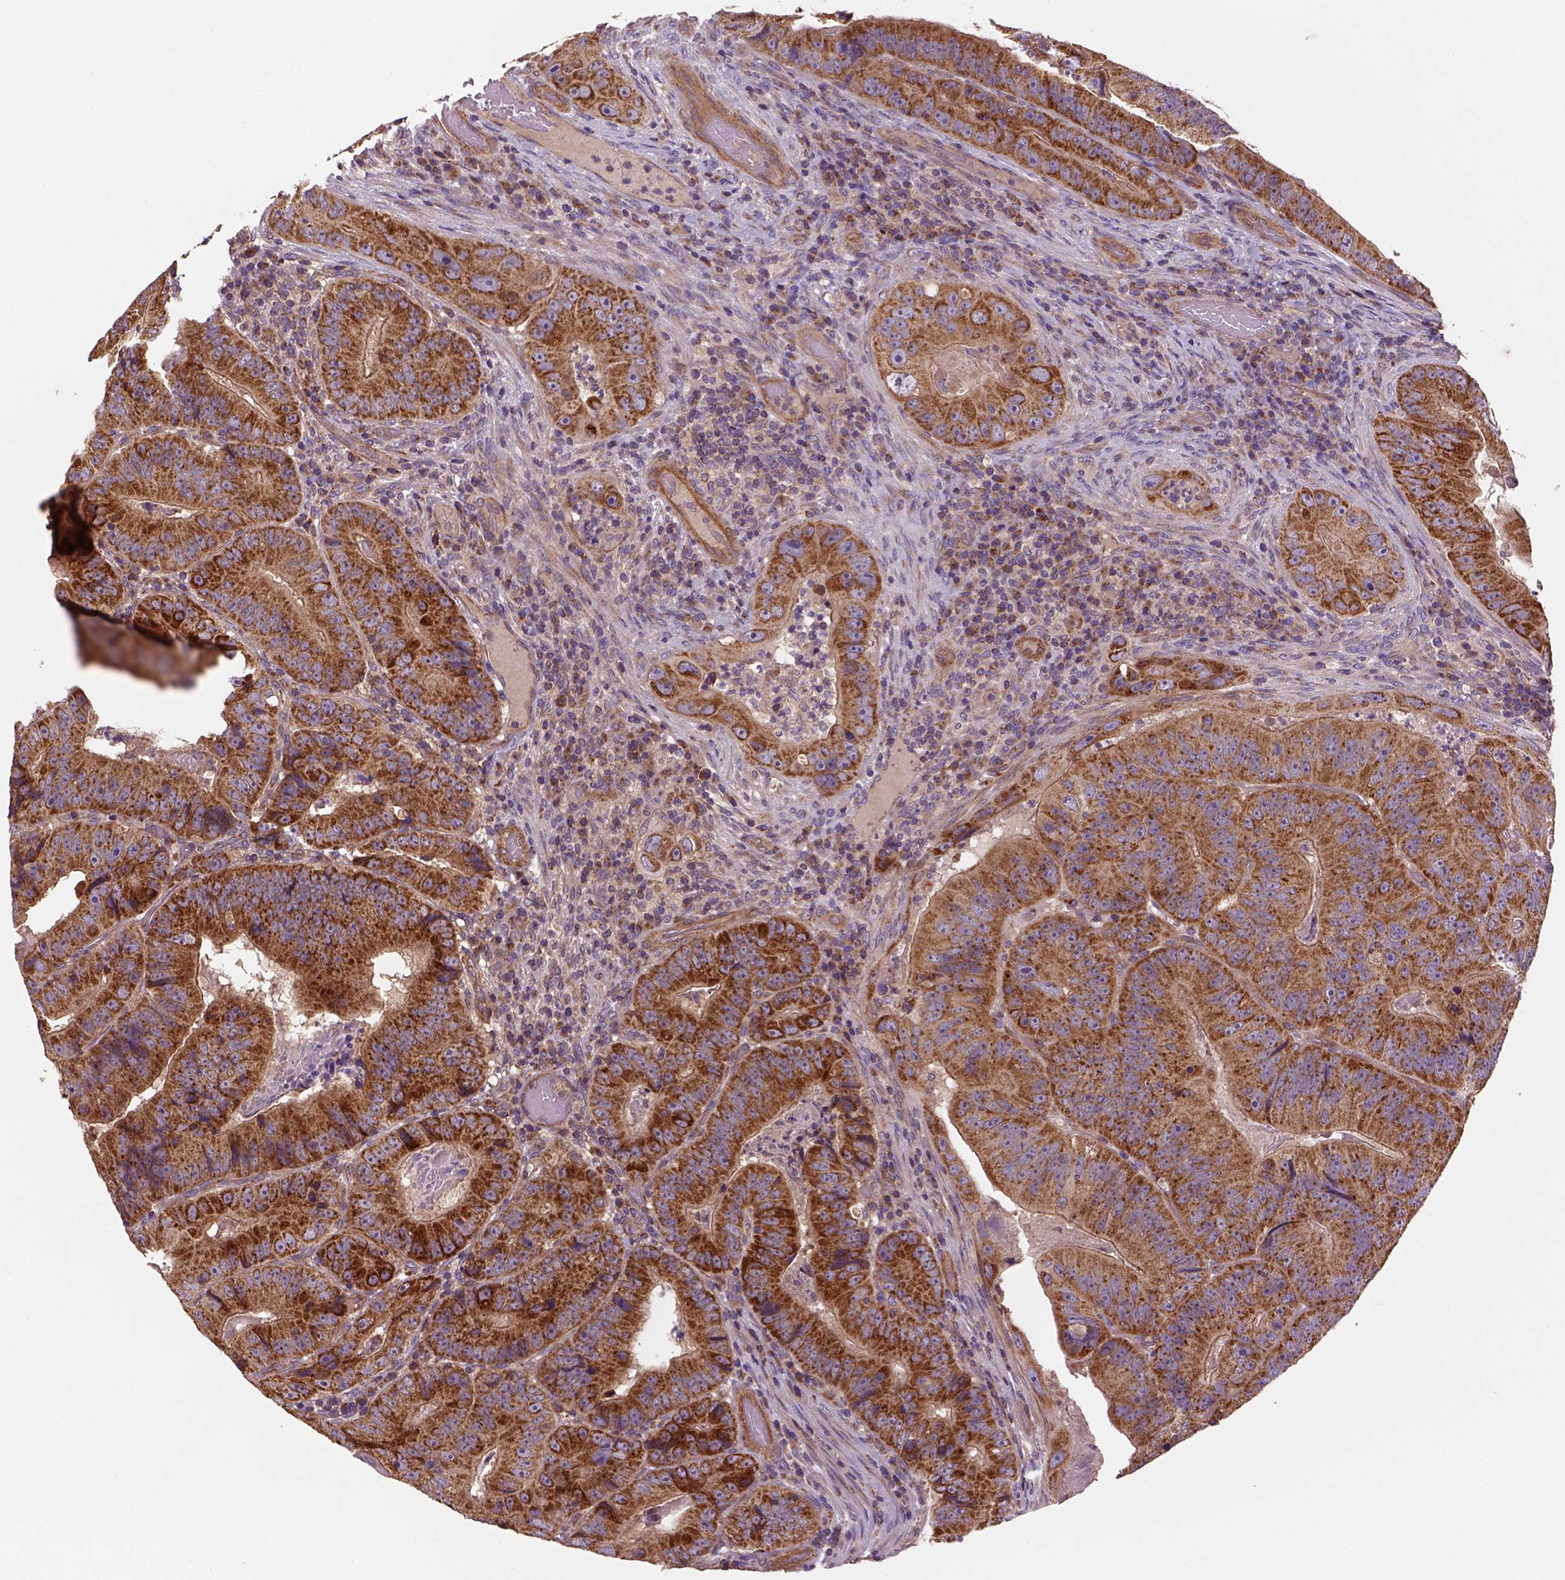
{"staining": {"intensity": "strong", "quantity": ">75%", "location": "cytoplasmic/membranous"}, "tissue": "colorectal cancer", "cell_type": "Tumor cells", "image_type": "cancer", "snomed": [{"axis": "morphology", "description": "Adenocarcinoma, NOS"}, {"axis": "topography", "description": "Colon"}], "caption": "An image of human colorectal cancer stained for a protein shows strong cytoplasmic/membranous brown staining in tumor cells.", "gene": "WARS2", "patient": {"sex": "female", "age": 86}}